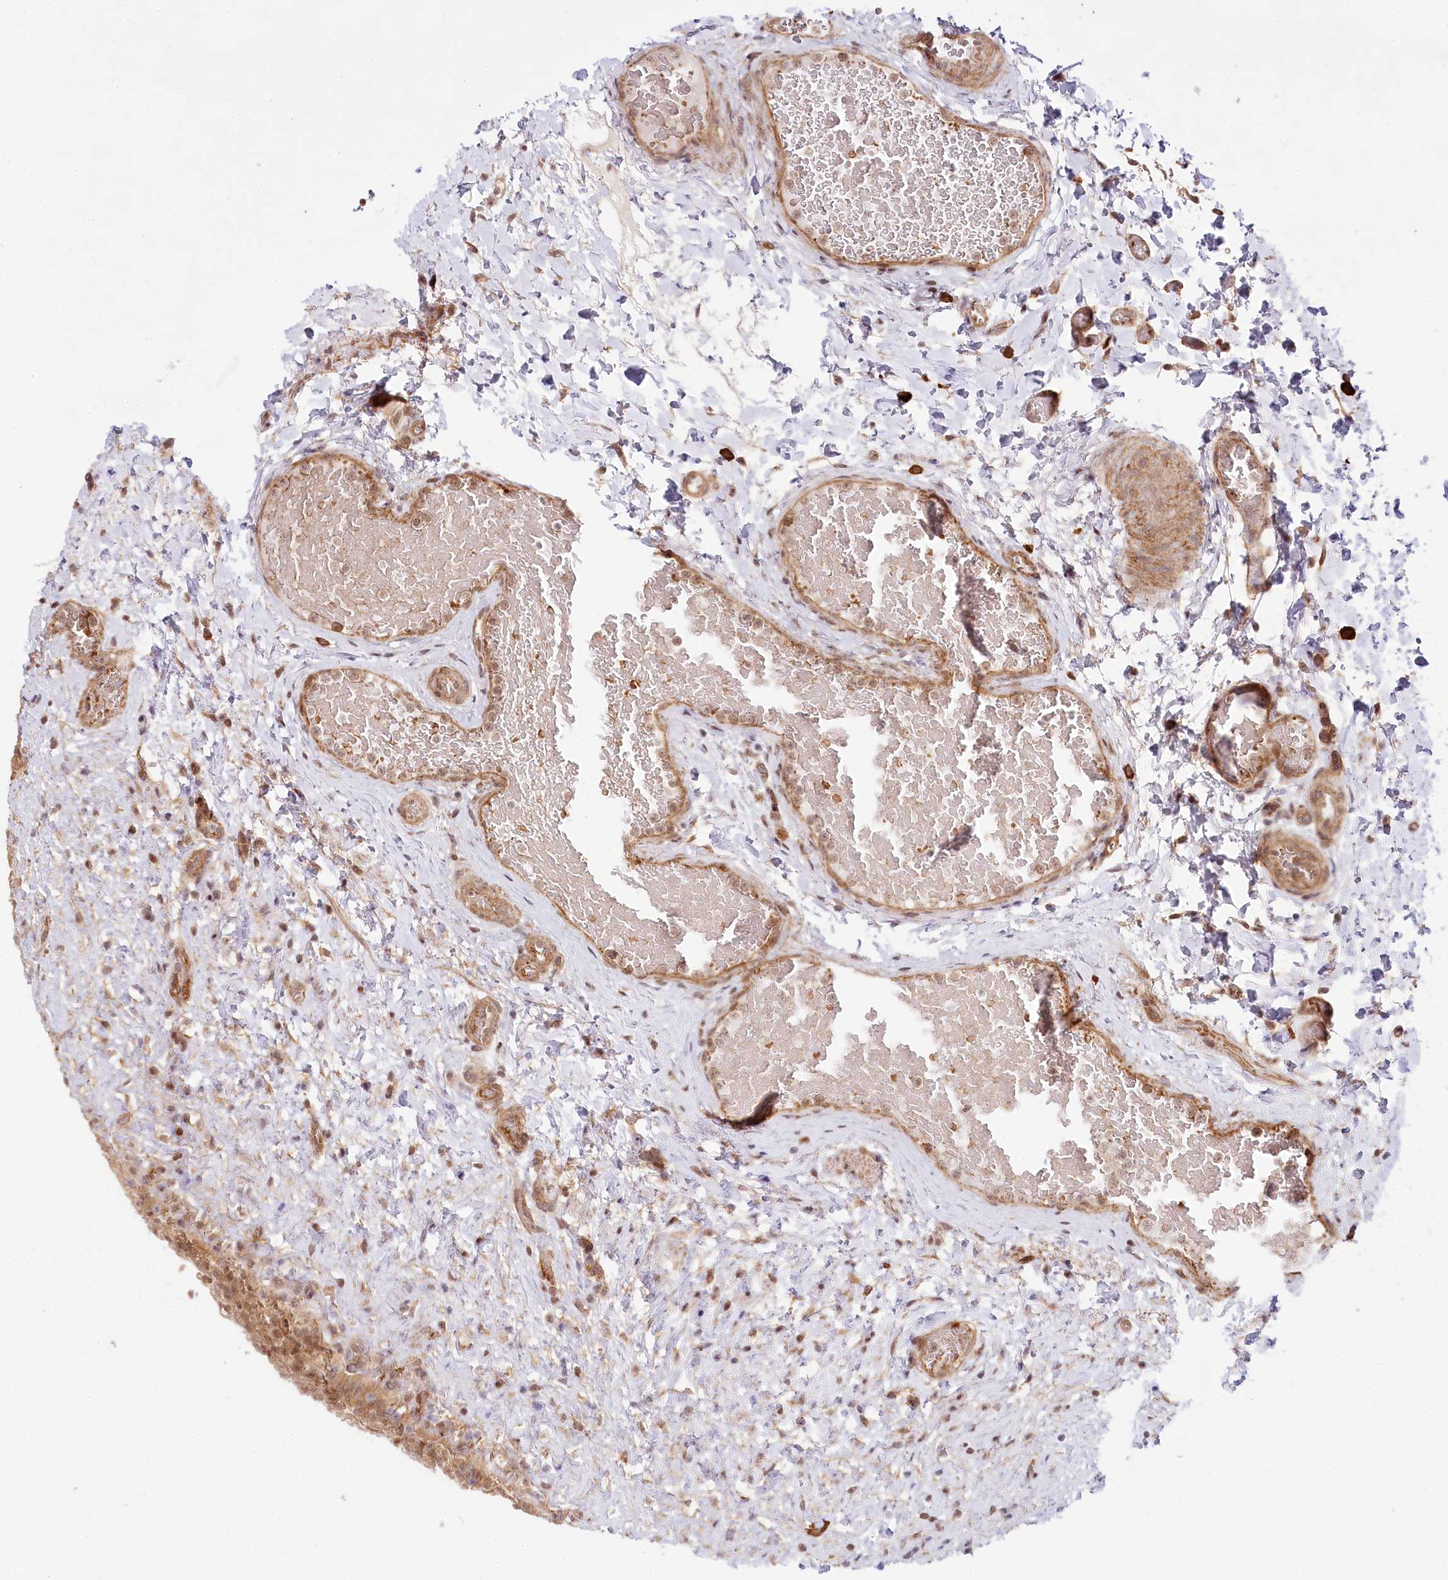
{"staining": {"intensity": "moderate", "quantity": ">75%", "location": "cytoplasmic/membranous,nuclear"}, "tissue": "urinary bladder", "cell_type": "Urothelial cells", "image_type": "normal", "snomed": [{"axis": "morphology", "description": "Normal tissue, NOS"}, {"axis": "topography", "description": "Urinary bladder"}], "caption": "Urothelial cells exhibit moderate cytoplasmic/membranous,nuclear staining in approximately >75% of cells in unremarkable urinary bladder. (Brightfield microscopy of DAB IHC at high magnification).", "gene": "TUBGCP2", "patient": {"sex": "female", "age": 27}}